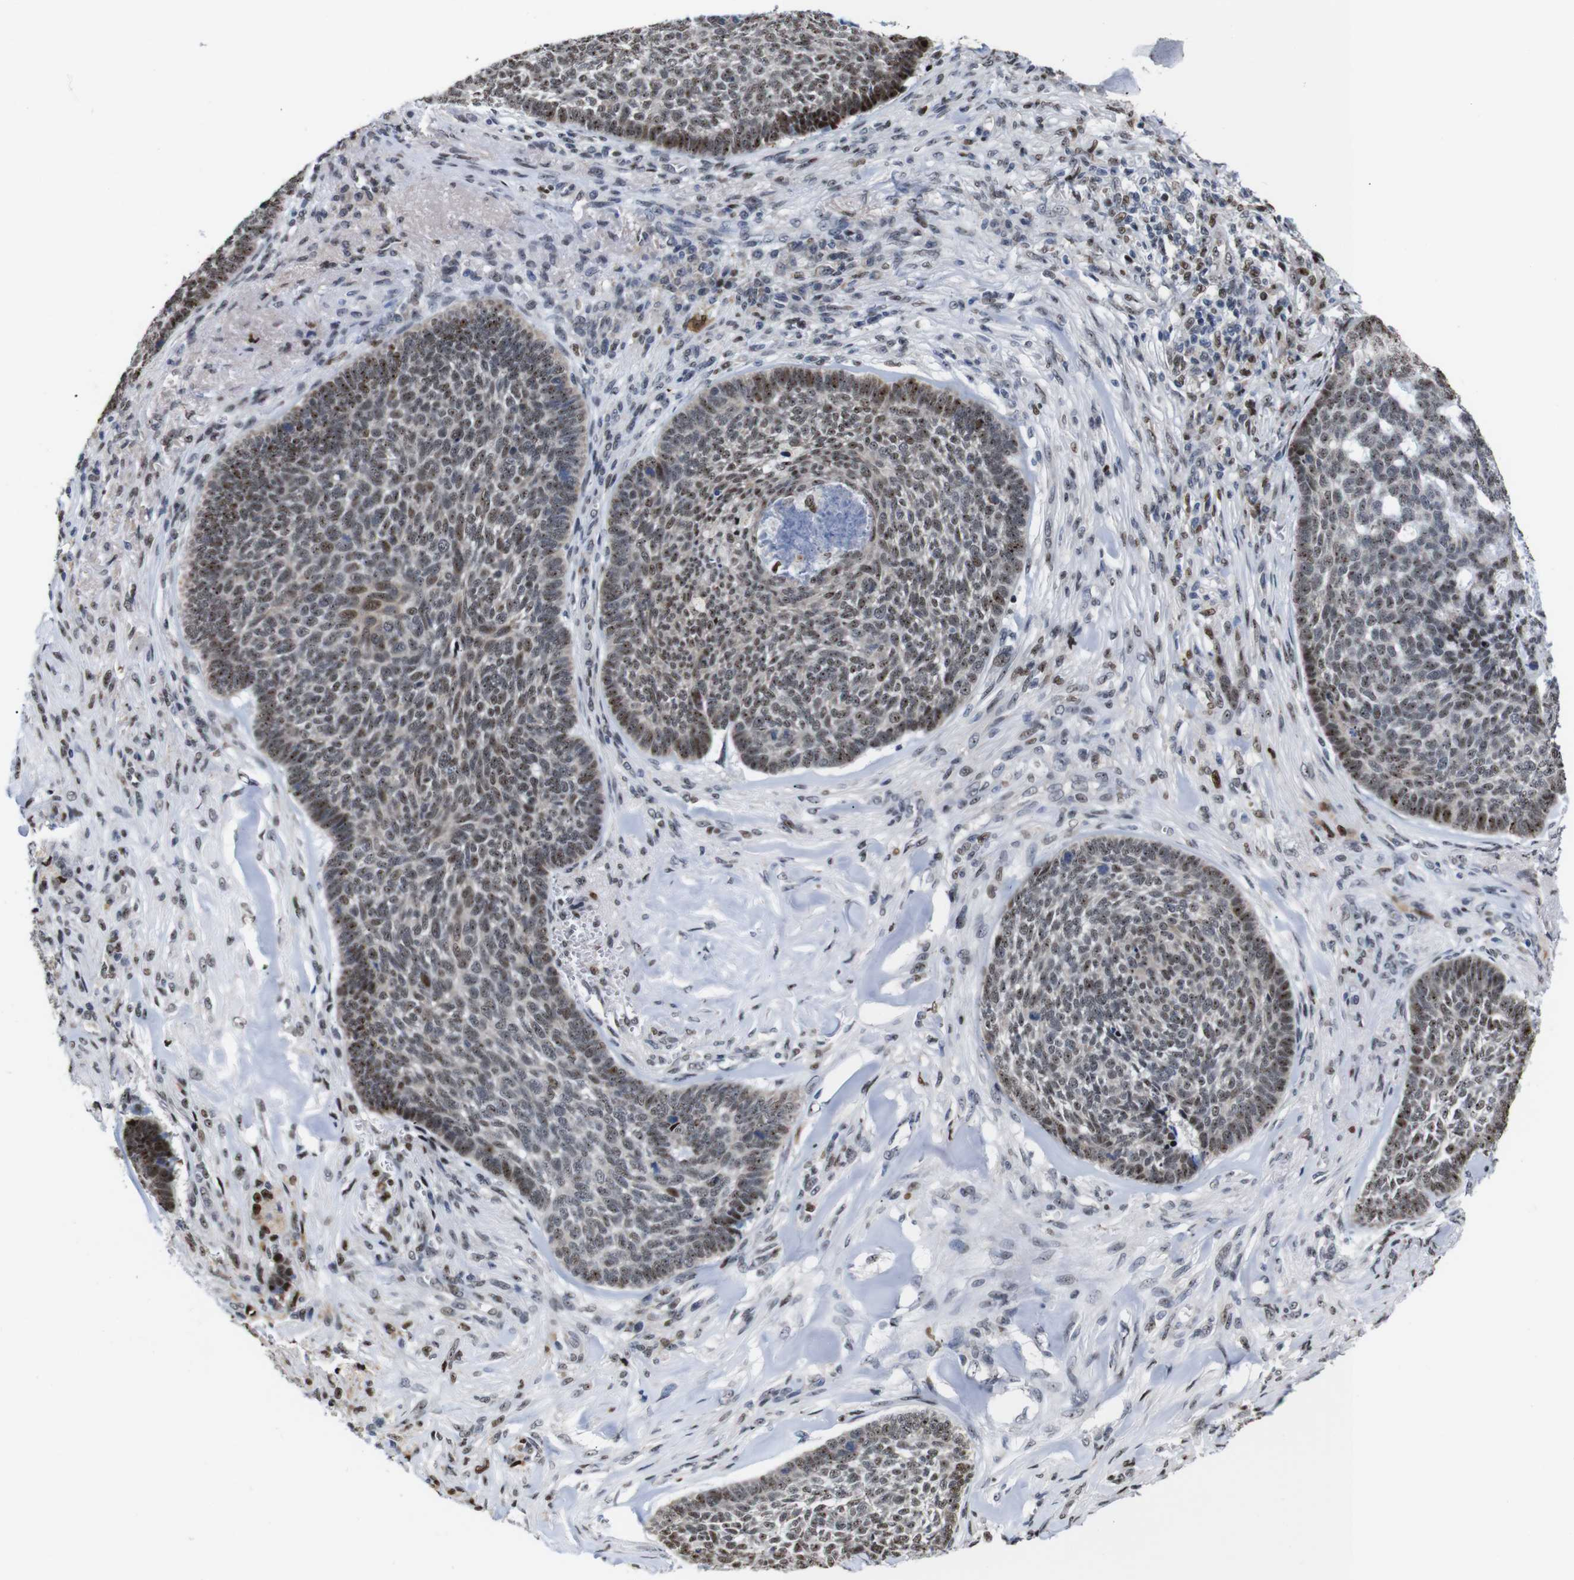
{"staining": {"intensity": "moderate", "quantity": ">75%", "location": "nuclear"}, "tissue": "skin cancer", "cell_type": "Tumor cells", "image_type": "cancer", "snomed": [{"axis": "morphology", "description": "Basal cell carcinoma"}, {"axis": "topography", "description": "Skin"}], "caption": "Moderate nuclear staining is seen in about >75% of tumor cells in skin cancer. The staining is performed using DAB brown chromogen to label protein expression. The nuclei are counter-stained blue using hematoxylin.", "gene": "GATA6", "patient": {"sex": "male", "age": 84}}